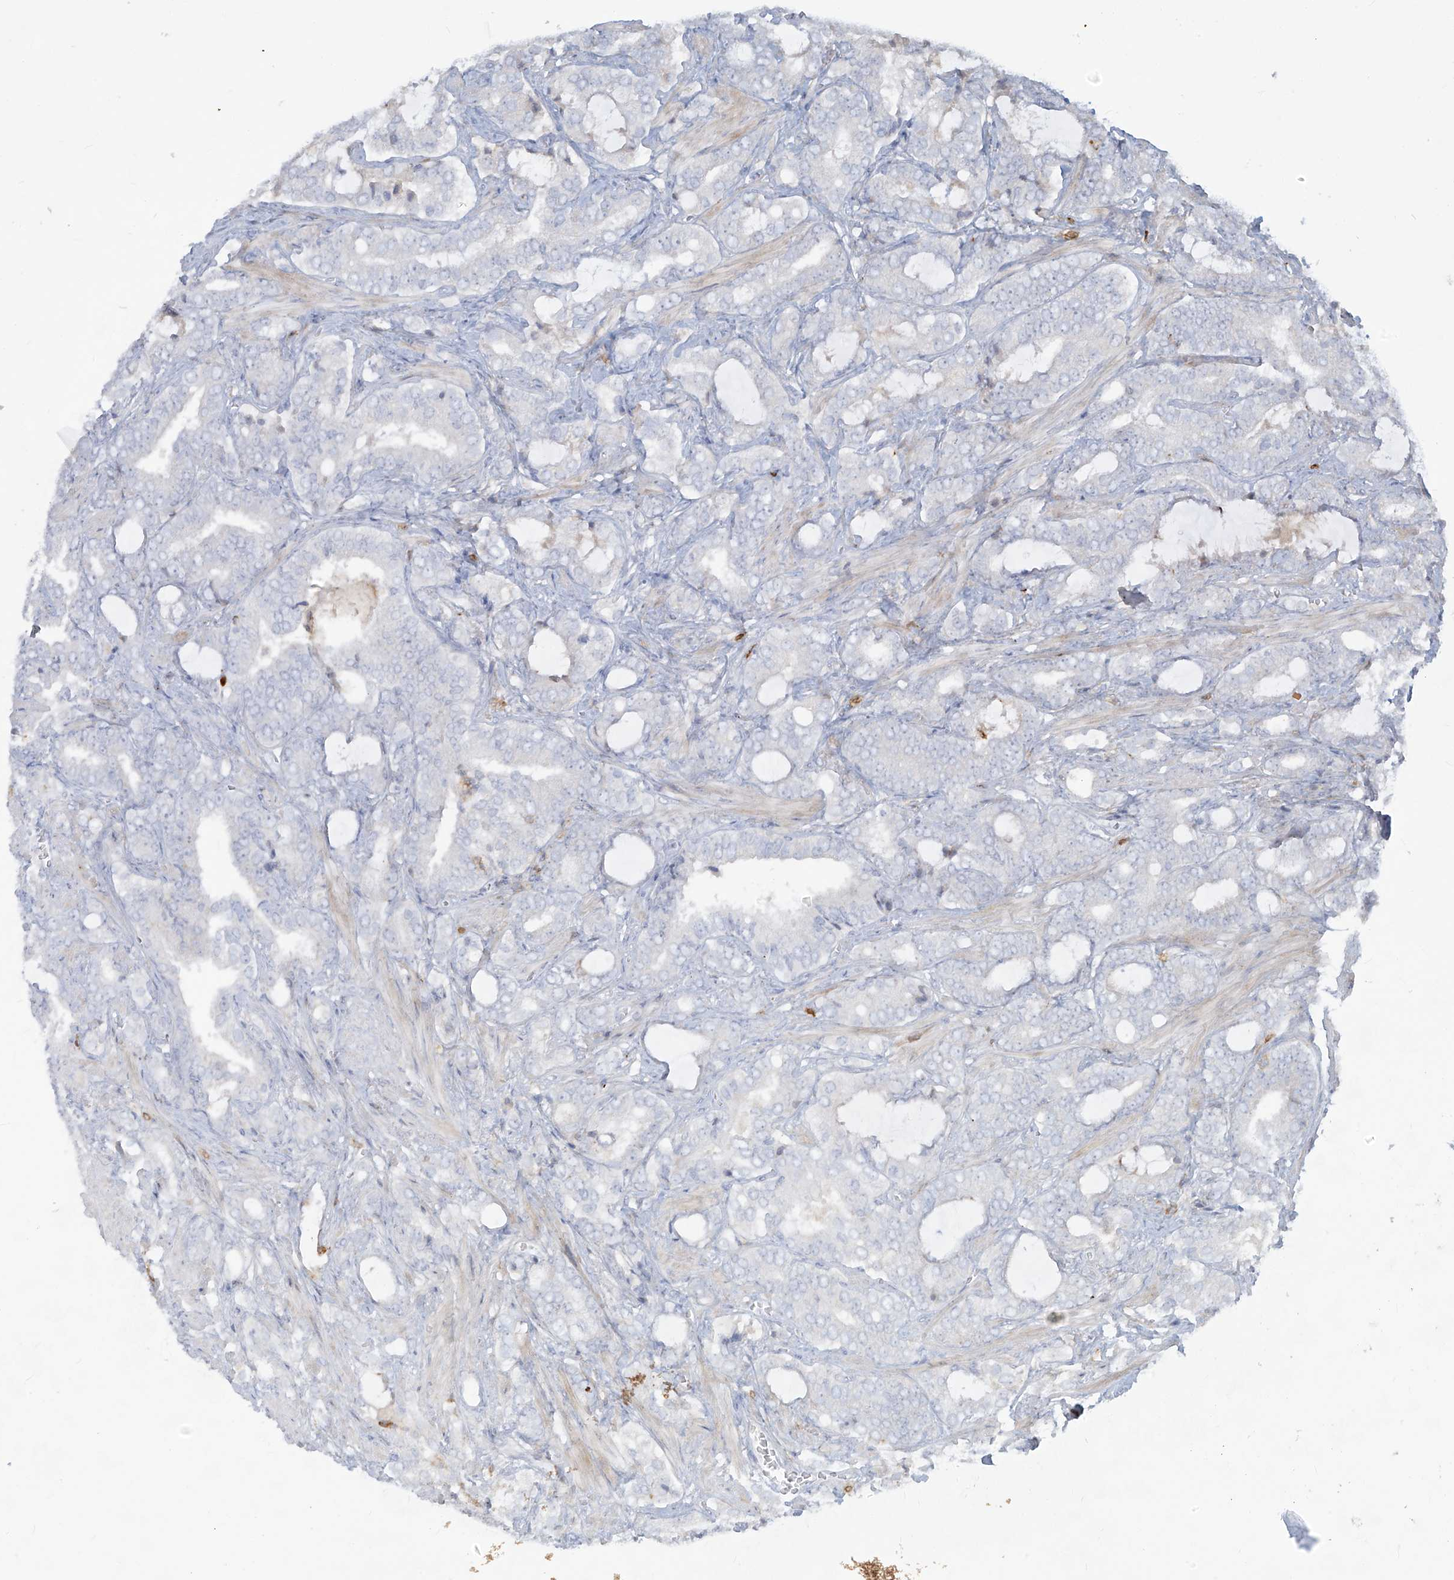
{"staining": {"intensity": "negative", "quantity": "none", "location": "none"}, "tissue": "prostate cancer", "cell_type": "Tumor cells", "image_type": "cancer", "snomed": [{"axis": "morphology", "description": "Adenocarcinoma, High grade"}, {"axis": "topography", "description": "Prostate and seminal vesicle, NOS"}], "caption": "Immunohistochemical staining of prostate high-grade adenocarcinoma exhibits no significant staining in tumor cells.", "gene": "NOTO", "patient": {"sex": "male", "age": 67}}